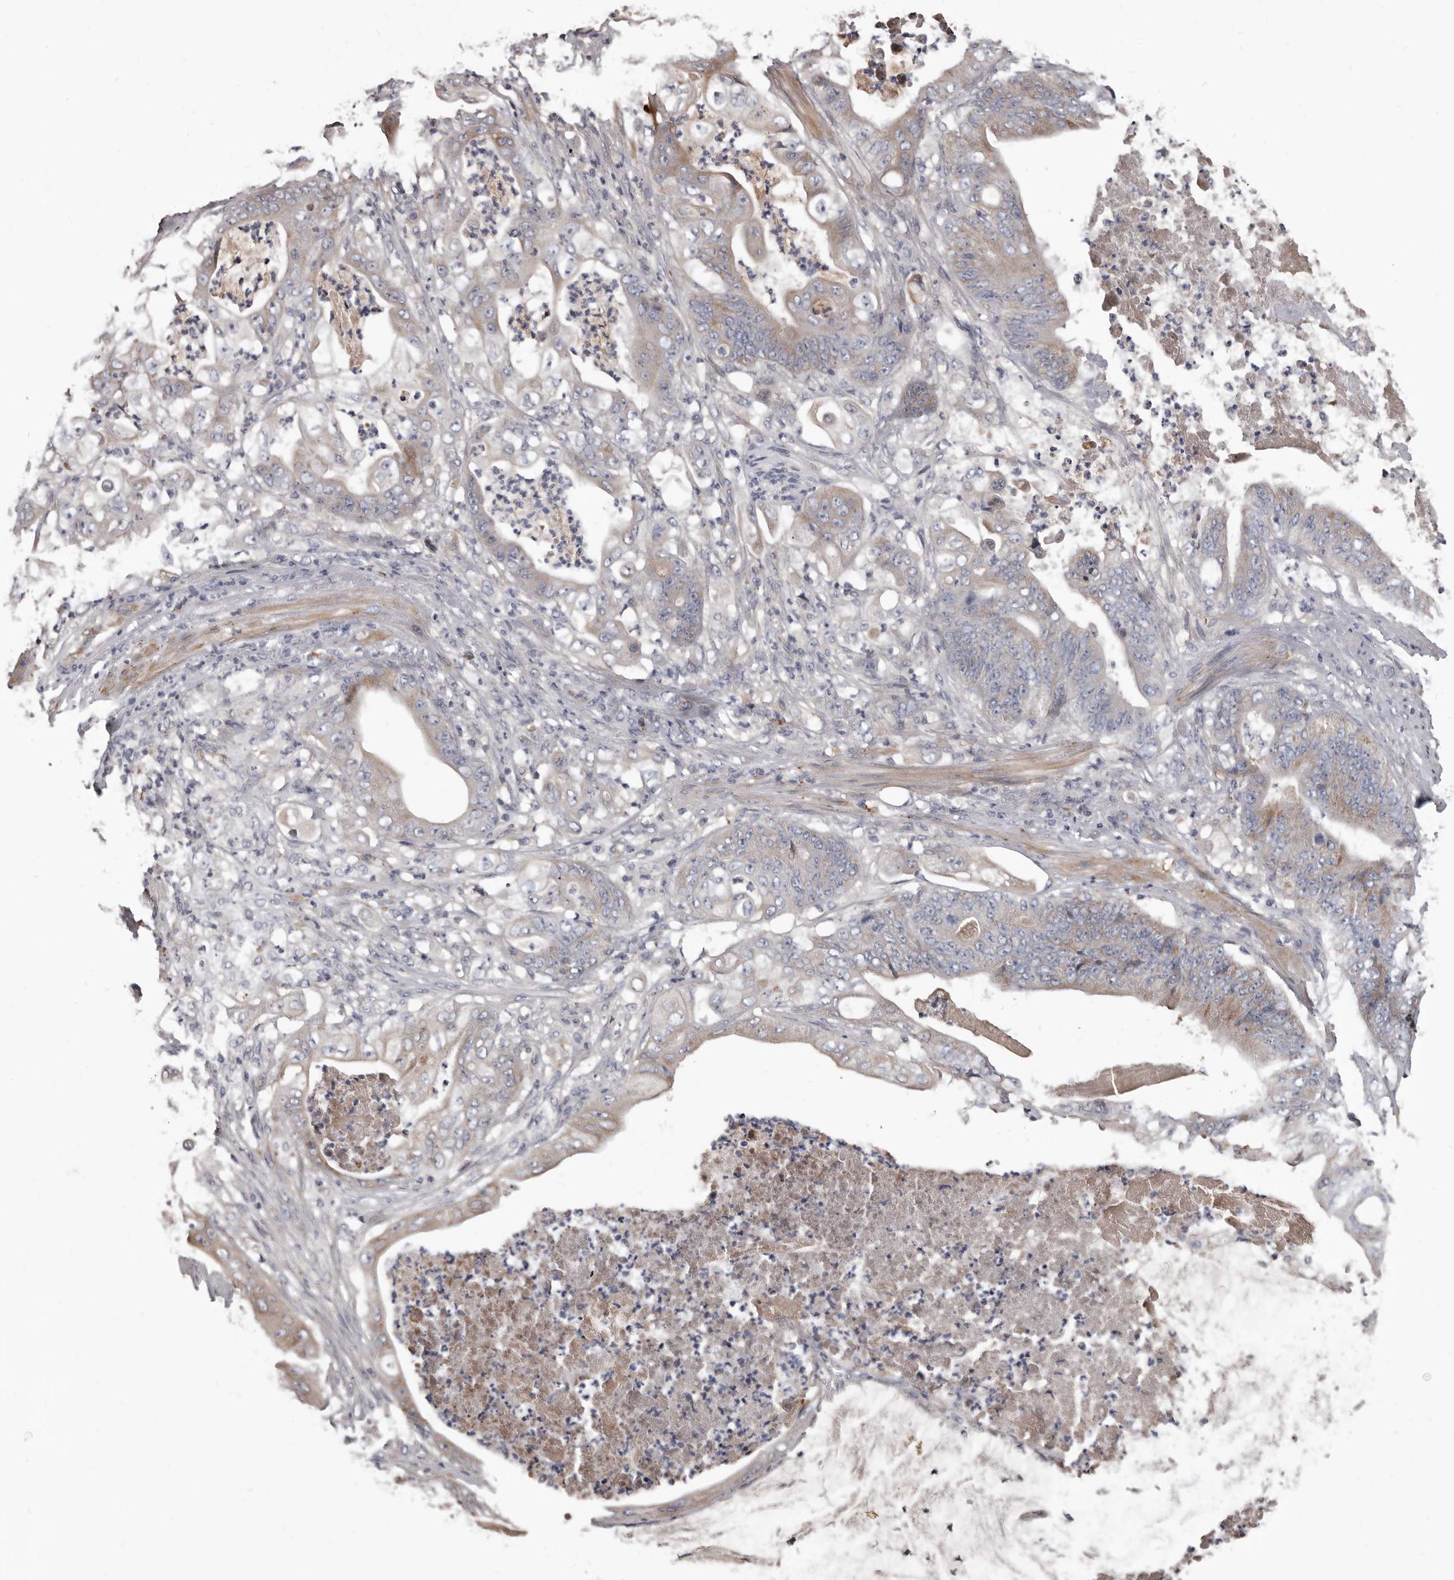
{"staining": {"intensity": "weak", "quantity": "<25%", "location": "cytoplasmic/membranous"}, "tissue": "stomach cancer", "cell_type": "Tumor cells", "image_type": "cancer", "snomed": [{"axis": "morphology", "description": "Adenocarcinoma, NOS"}, {"axis": "topography", "description": "Stomach"}], "caption": "Image shows no protein positivity in tumor cells of adenocarcinoma (stomach) tissue.", "gene": "ALDH5A1", "patient": {"sex": "female", "age": 73}}